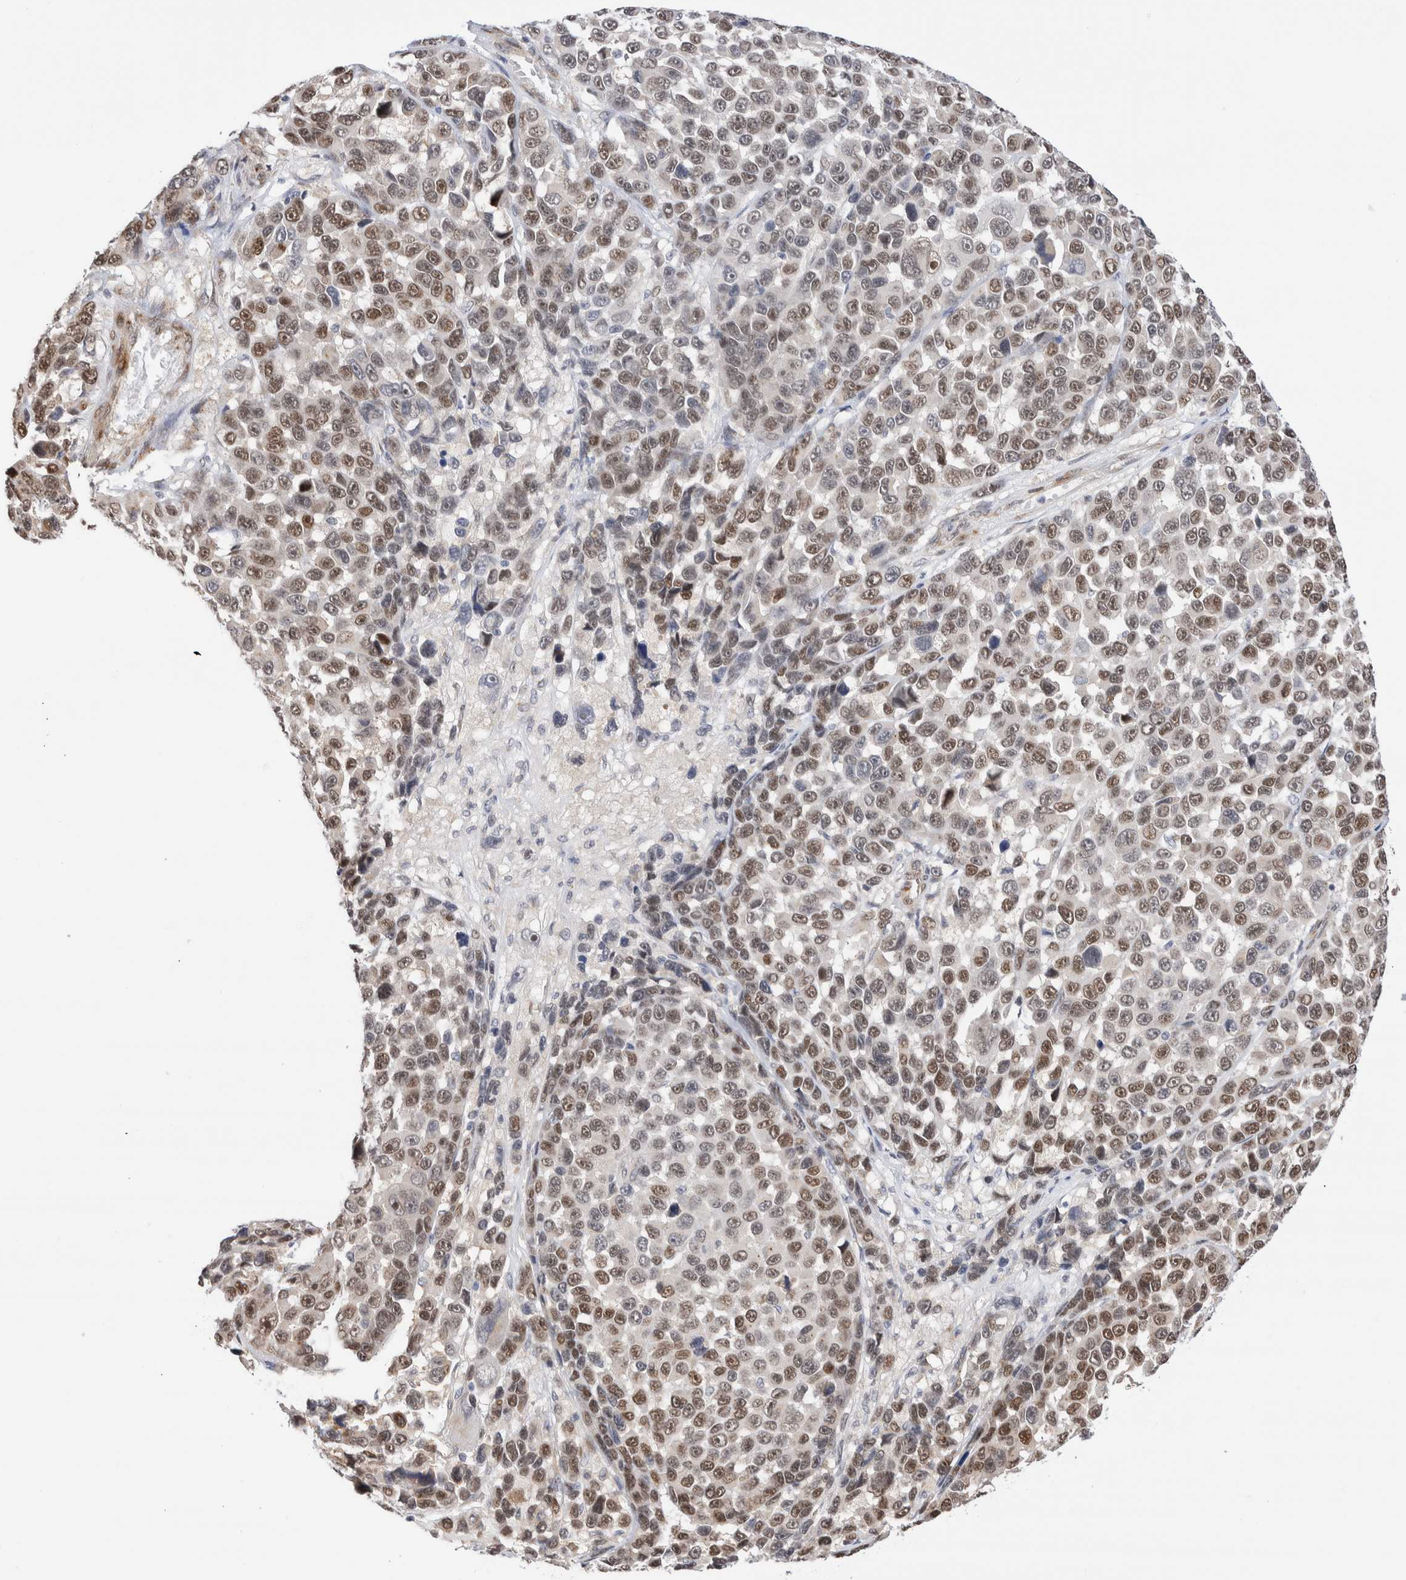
{"staining": {"intensity": "moderate", "quantity": "25%-75%", "location": "nuclear"}, "tissue": "melanoma", "cell_type": "Tumor cells", "image_type": "cancer", "snomed": [{"axis": "morphology", "description": "Malignant melanoma, NOS"}, {"axis": "topography", "description": "Skin"}], "caption": "Protein positivity by immunohistochemistry (IHC) shows moderate nuclear positivity in about 25%-75% of tumor cells in malignant melanoma. The staining was performed using DAB (3,3'-diaminobenzidine), with brown indicating positive protein expression. Nuclei are stained blue with hematoxylin.", "gene": "NSMAF", "patient": {"sex": "male", "age": 53}}